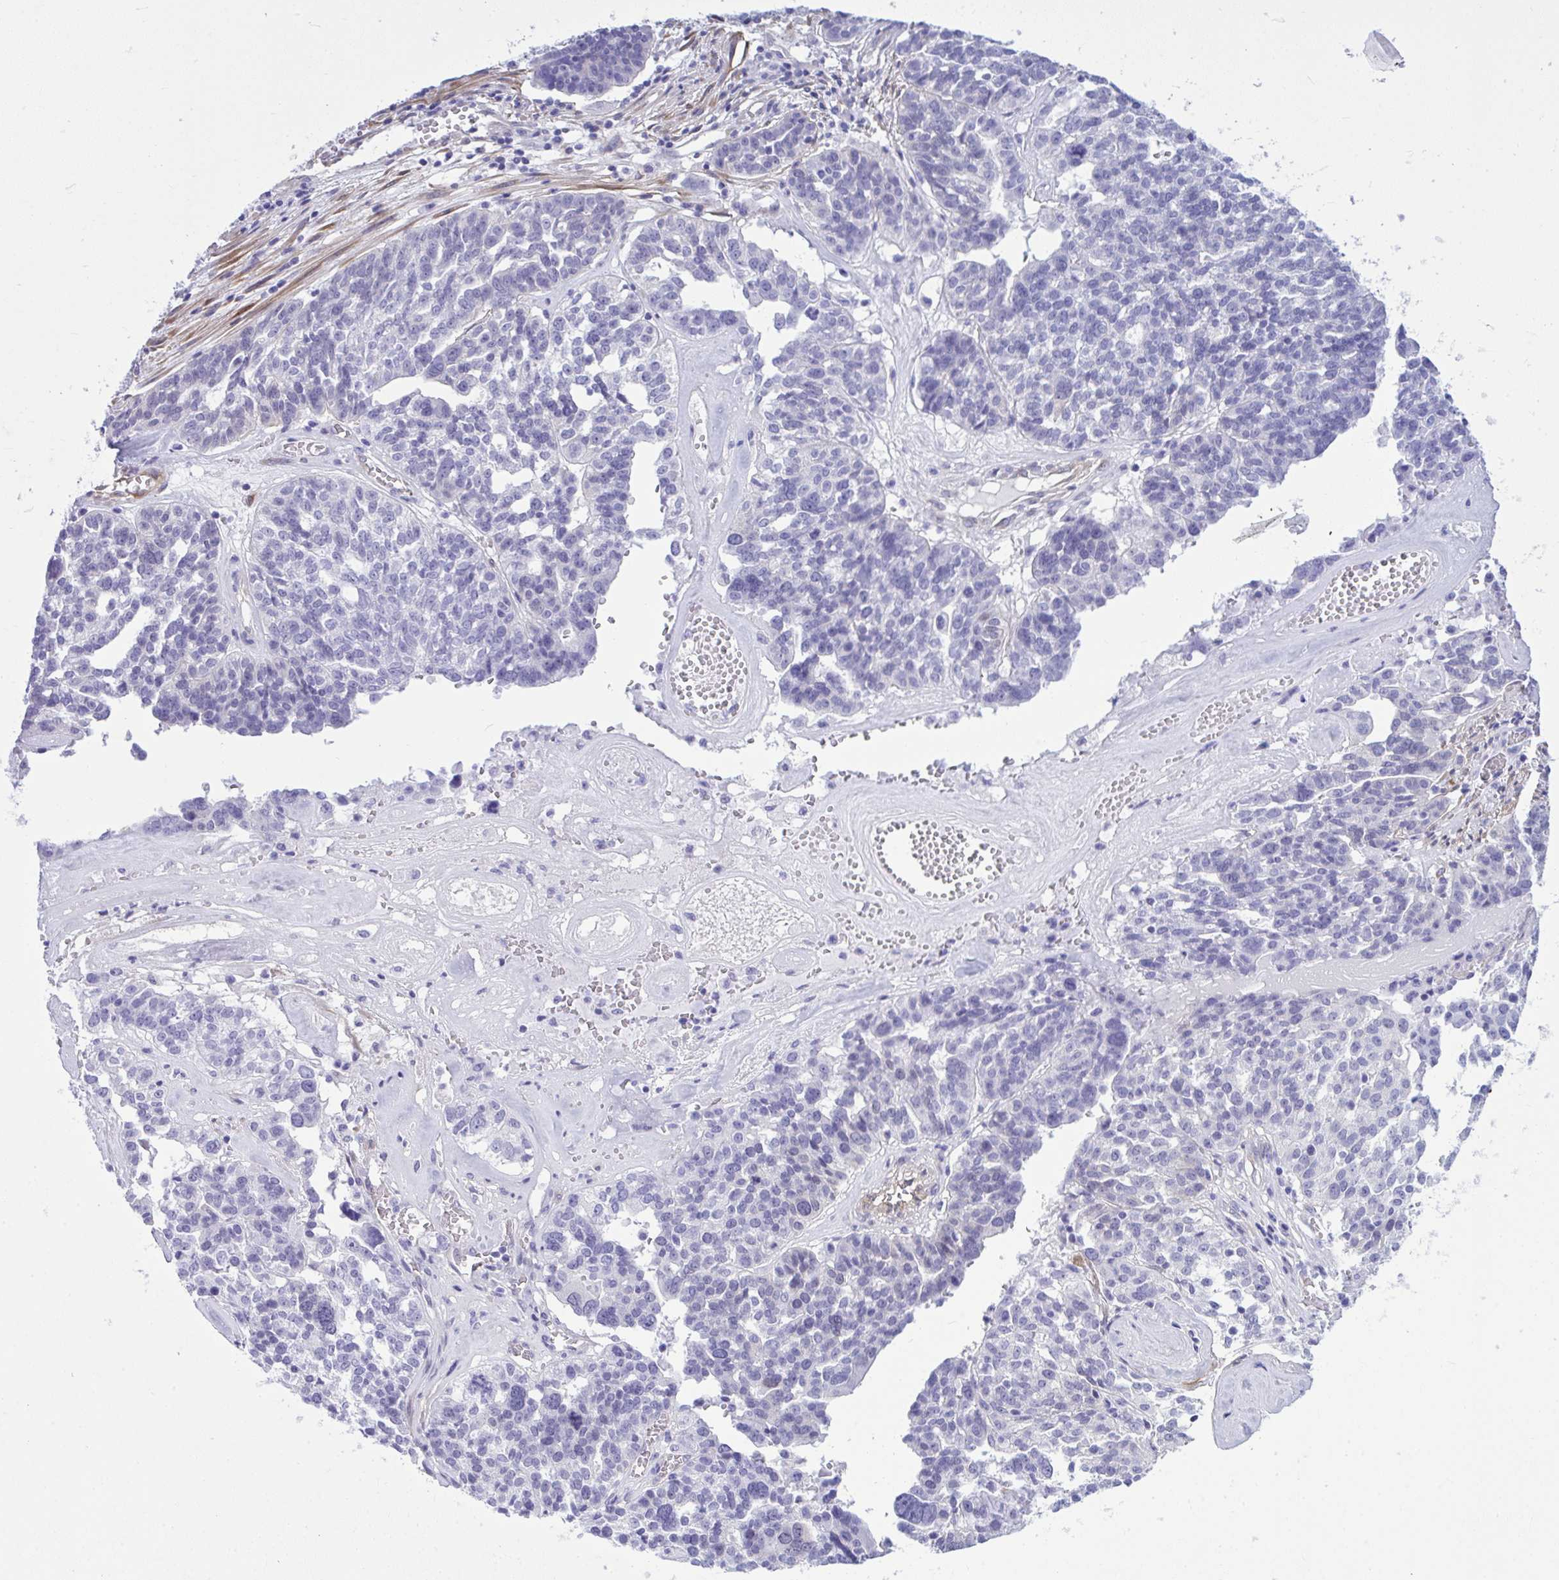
{"staining": {"intensity": "negative", "quantity": "none", "location": "none"}, "tissue": "ovarian cancer", "cell_type": "Tumor cells", "image_type": "cancer", "snomed": [{"axis": "morphology", "description": "Cystadenocarcinoma, serous, NOS"}, {"axis": "topography", "description": "Ovary"}], "caption": "Immunohistochemistry histopathology image of neoplastic tissue: human ovarian serous cystadenocarcinoma stained with DAB reveals no significant protein expression in tumor cells.", "gene": "LIMS2", "patient": {"sex": "female", "age": 59}}